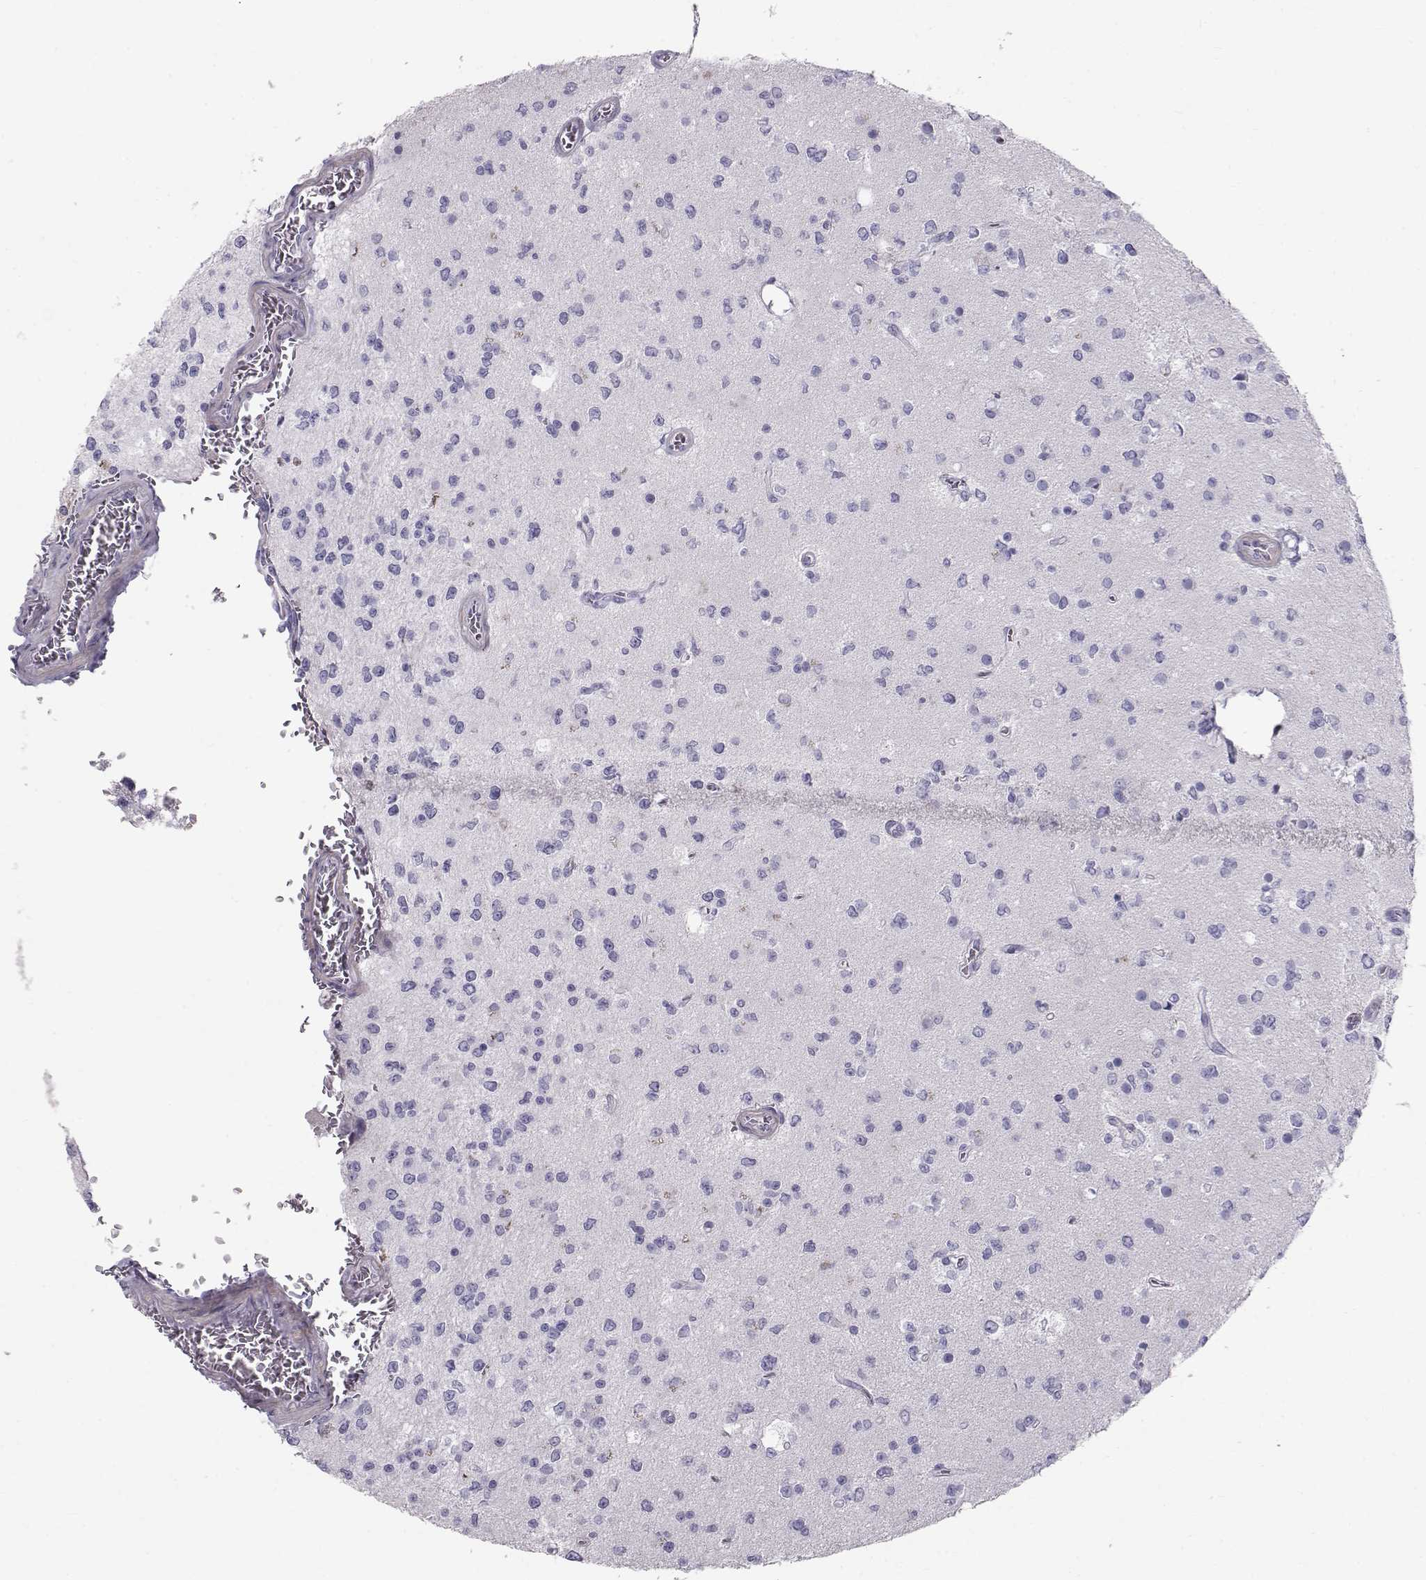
{"staining": {"intensity": "negative", "quantity": "none", "location": "none"}, "tissue": "glioma", "cell_type": "Tumor cells", "image_type": "cancer", "snomed": [{"axis": "morphology", "description": "Glioma, malignant, Low grade"}, {"axis": "topography", "description": "Brain"}], "caption": "IHC photomicrograph of glioma stained for a protein (brown), which reveals no positivity in tumor cells. (DAB immunohistochemistry with hematoxylin counter stain).", "gene": "RD3", "patient": {"sex": "female", "age": 45}}